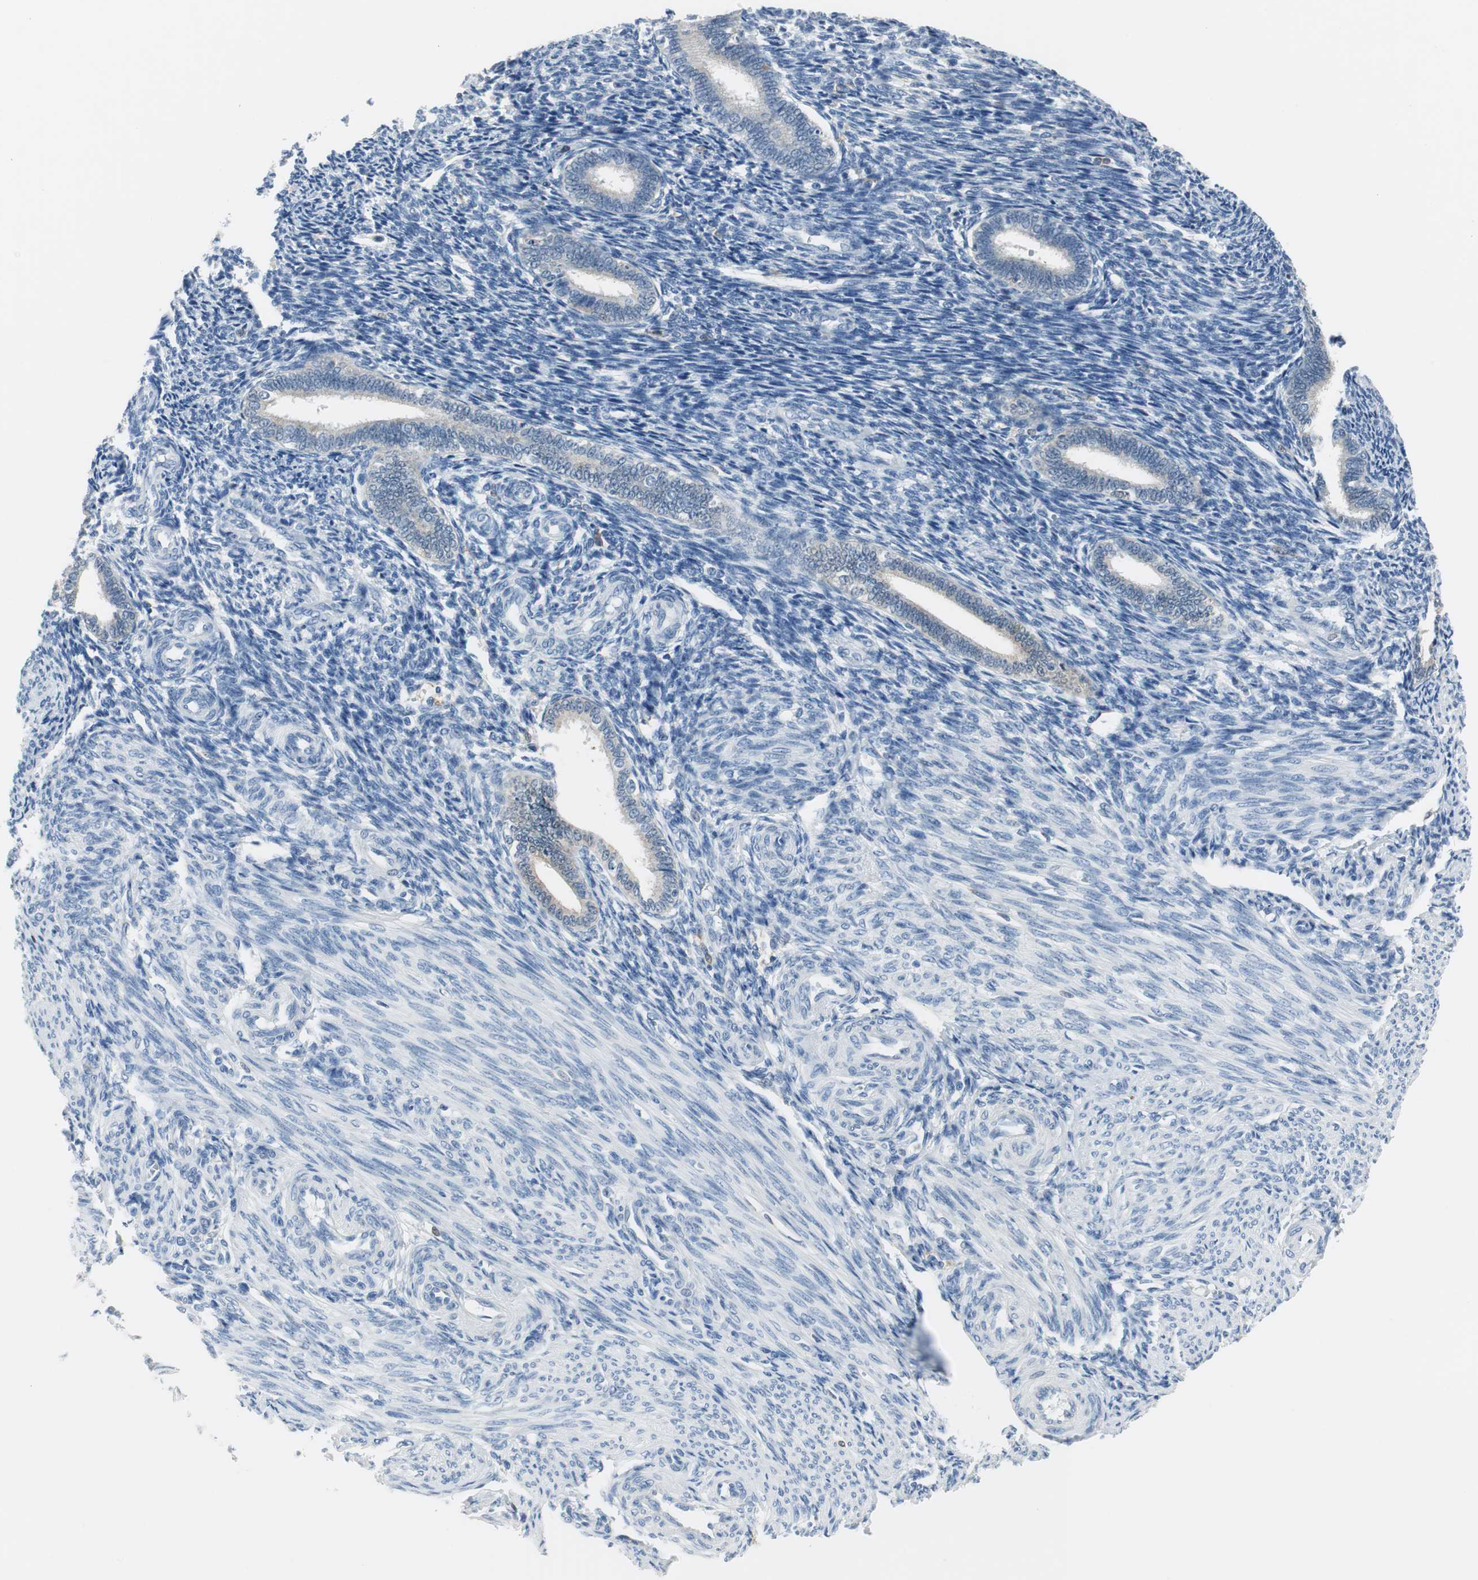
{"staining": {"intensity": "negative", "quantity": "none", "location": "none"}, "tissue": "endometrium", "cell_type": "Cells in endometrial stroma", "image_type": "normal", "snomed": [{"axis": "morphology", "description": "Normal tissue, NOS"}, {"axis": "topography", "description": "Endometrium"}], "caption": "Cells in endometrial stroma show no significant protein positivity in normal endometrium.", "gene": "FBP1", "patient": {"sex": "female", "age": 27}}